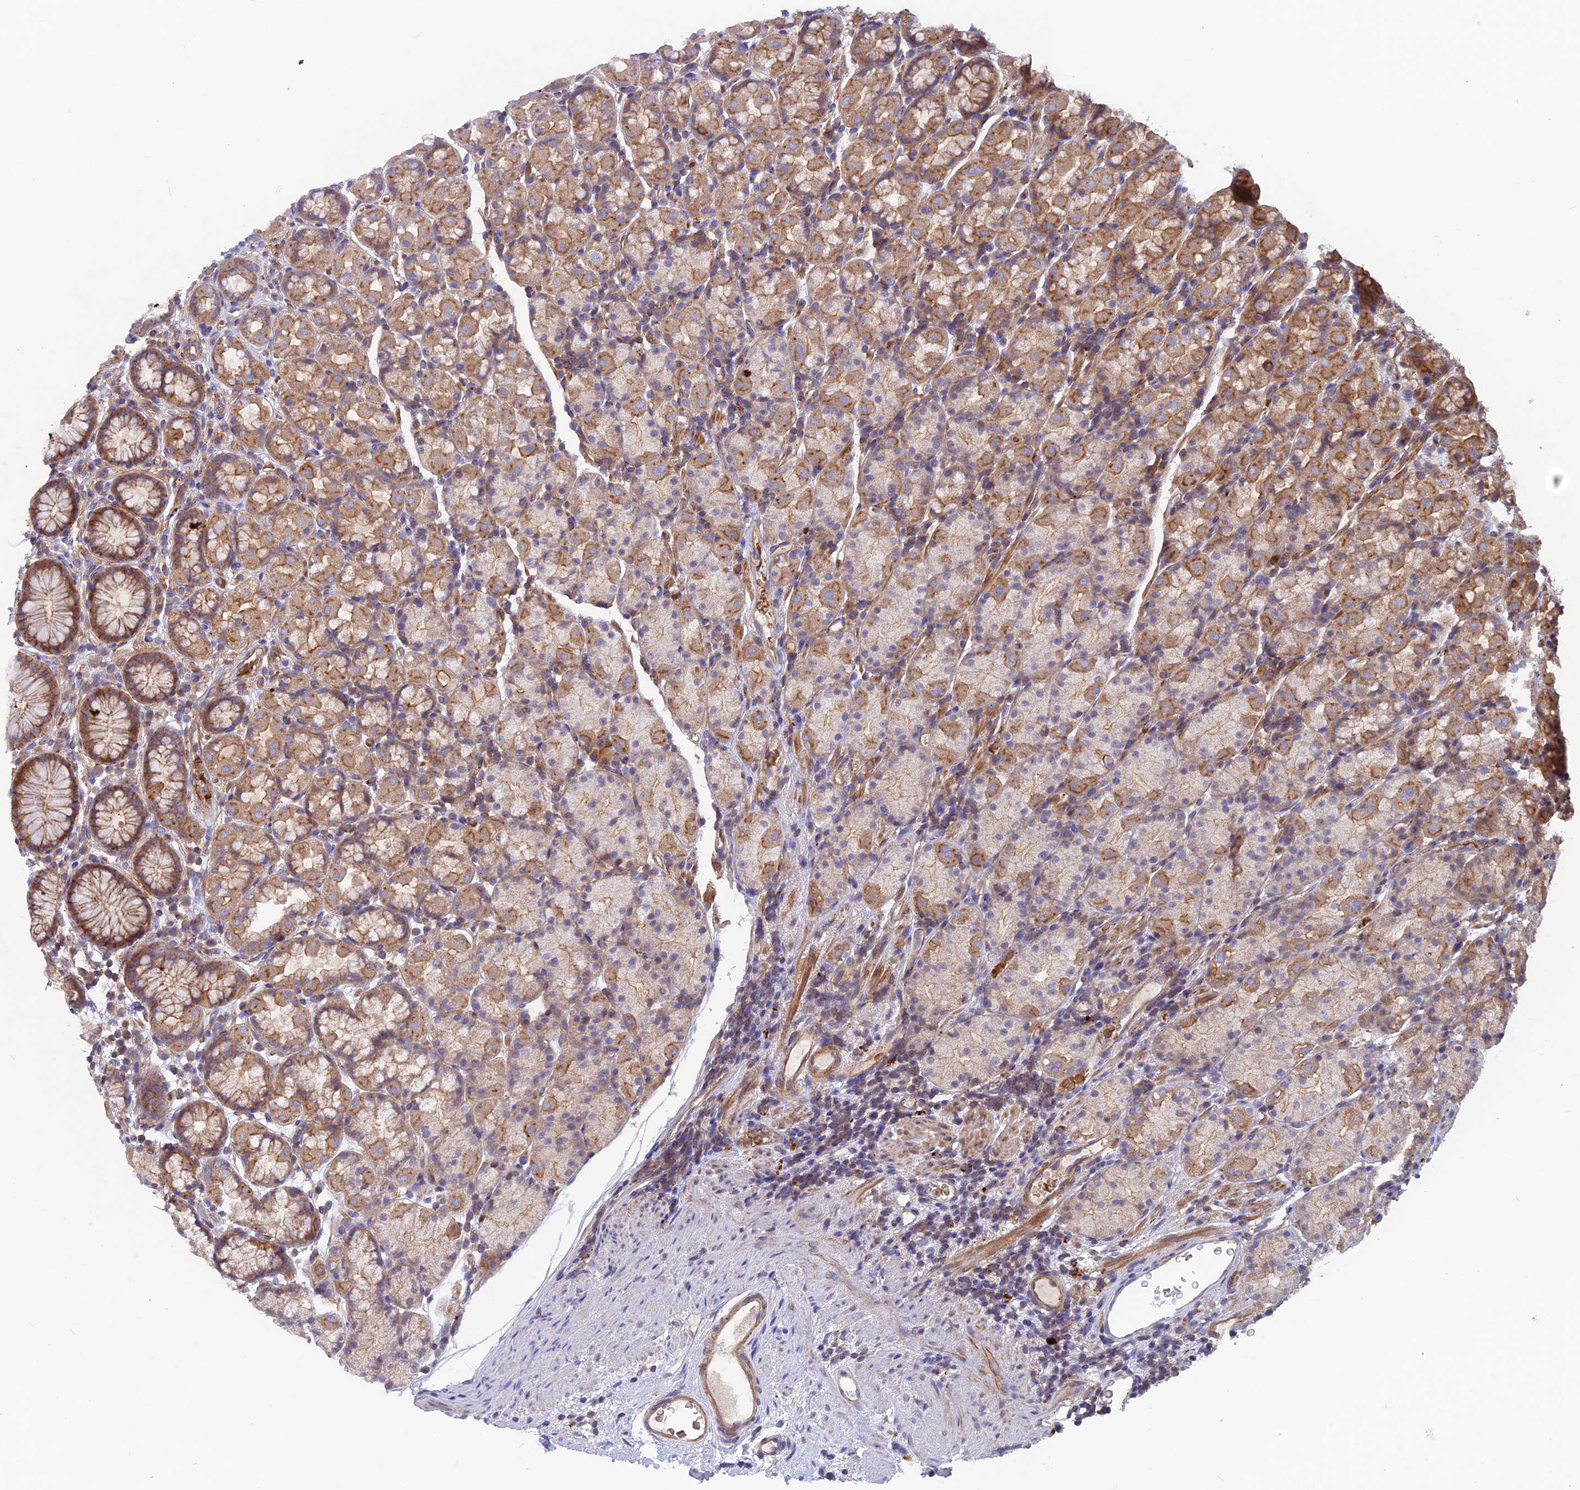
{"staining": {"intensity": "moderate", "quantity": "25%-75%", "location": "cytoplasmic/membranous"}, "tissue": "stomach", "cell_type": "Glandular cells", "image_type": "normal", "snomed": [{"axis": "morphology", "description": "Normal tissue, NOS"}, {"axis": "topography", "description": "Stomach, upper"}, {"axis": "topography", "description": "Stomach, lower"}, {"axis": "topography", "description": "Small intestine"}], "caption": "A micrograph of stomach stained for a protein exhibits moderate cytoplasmic/membranous brown staining in glandular cells.", "gene": "CPNE7", "patient": {"sex": "male", "age": 68}}